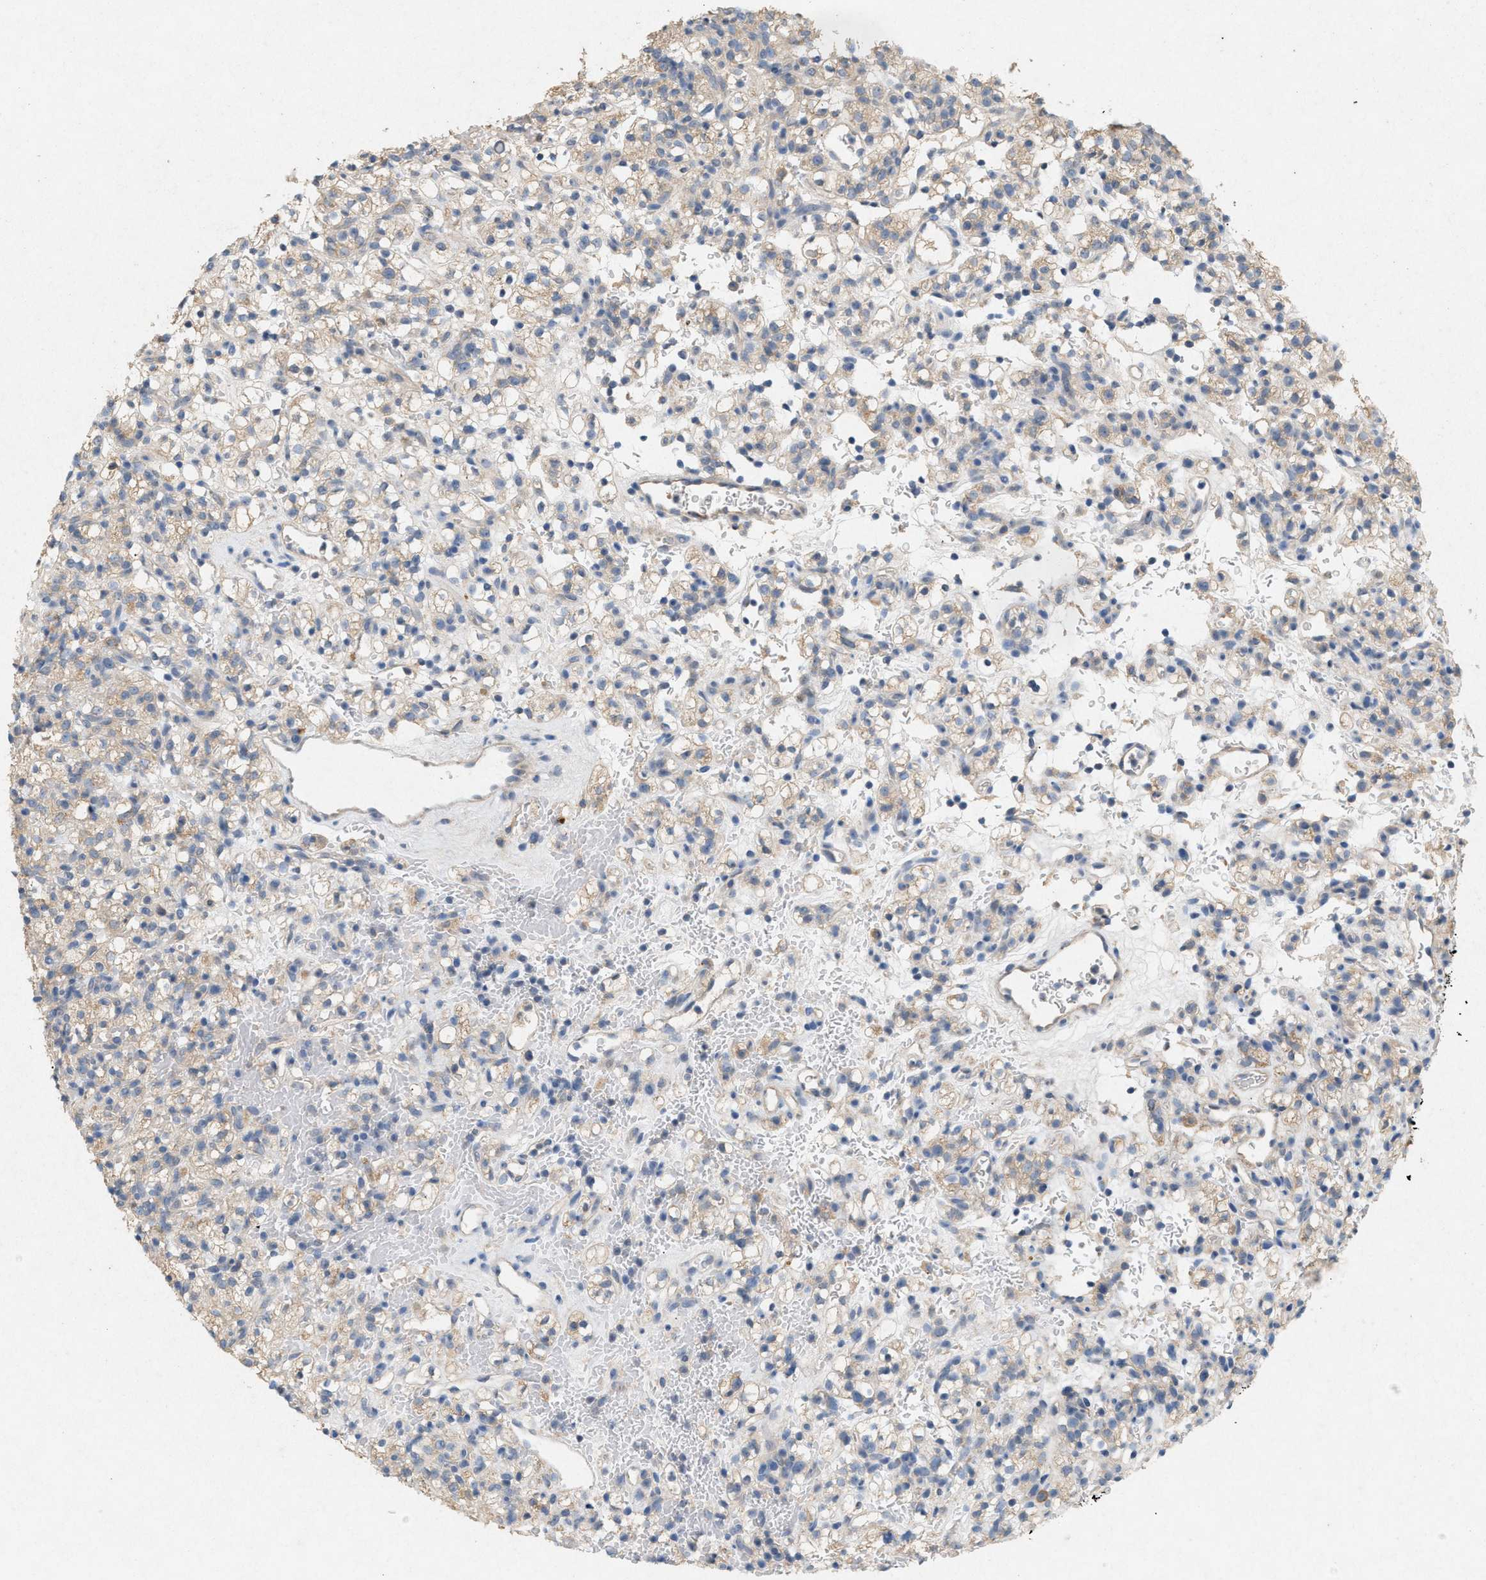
{"staining": {"intensity": "weak", "quantity": "25%-75%", "location": "cytoplasmic/membranous"}, "tissue": "renal cancer", "cell_type": "Tumor cells", "image_type": "cancer", "snomed": [{"axis": "morphology", "description": "Normal tissue, NOS"}, {"axis": "morphology", "description": "Adenocarcinoma, NOS"}, {"axis": "topography", "description": "Kidney"}], "caption": "High-magnification brightfield microscopy of renal cancer stained with DAB (brown) and counterstained with hematoxylin (blue). tumor cells exhibit weak cytoplasmic/membranous positivity is appreciated in approximately25%-75% of cells. Using DAB (brown) and hematoxylin (blue) stains, captured at high magnification using brightfield microscopy.", "gene": "DCAF7", "patient": {"sex": "female", "age": 72}}